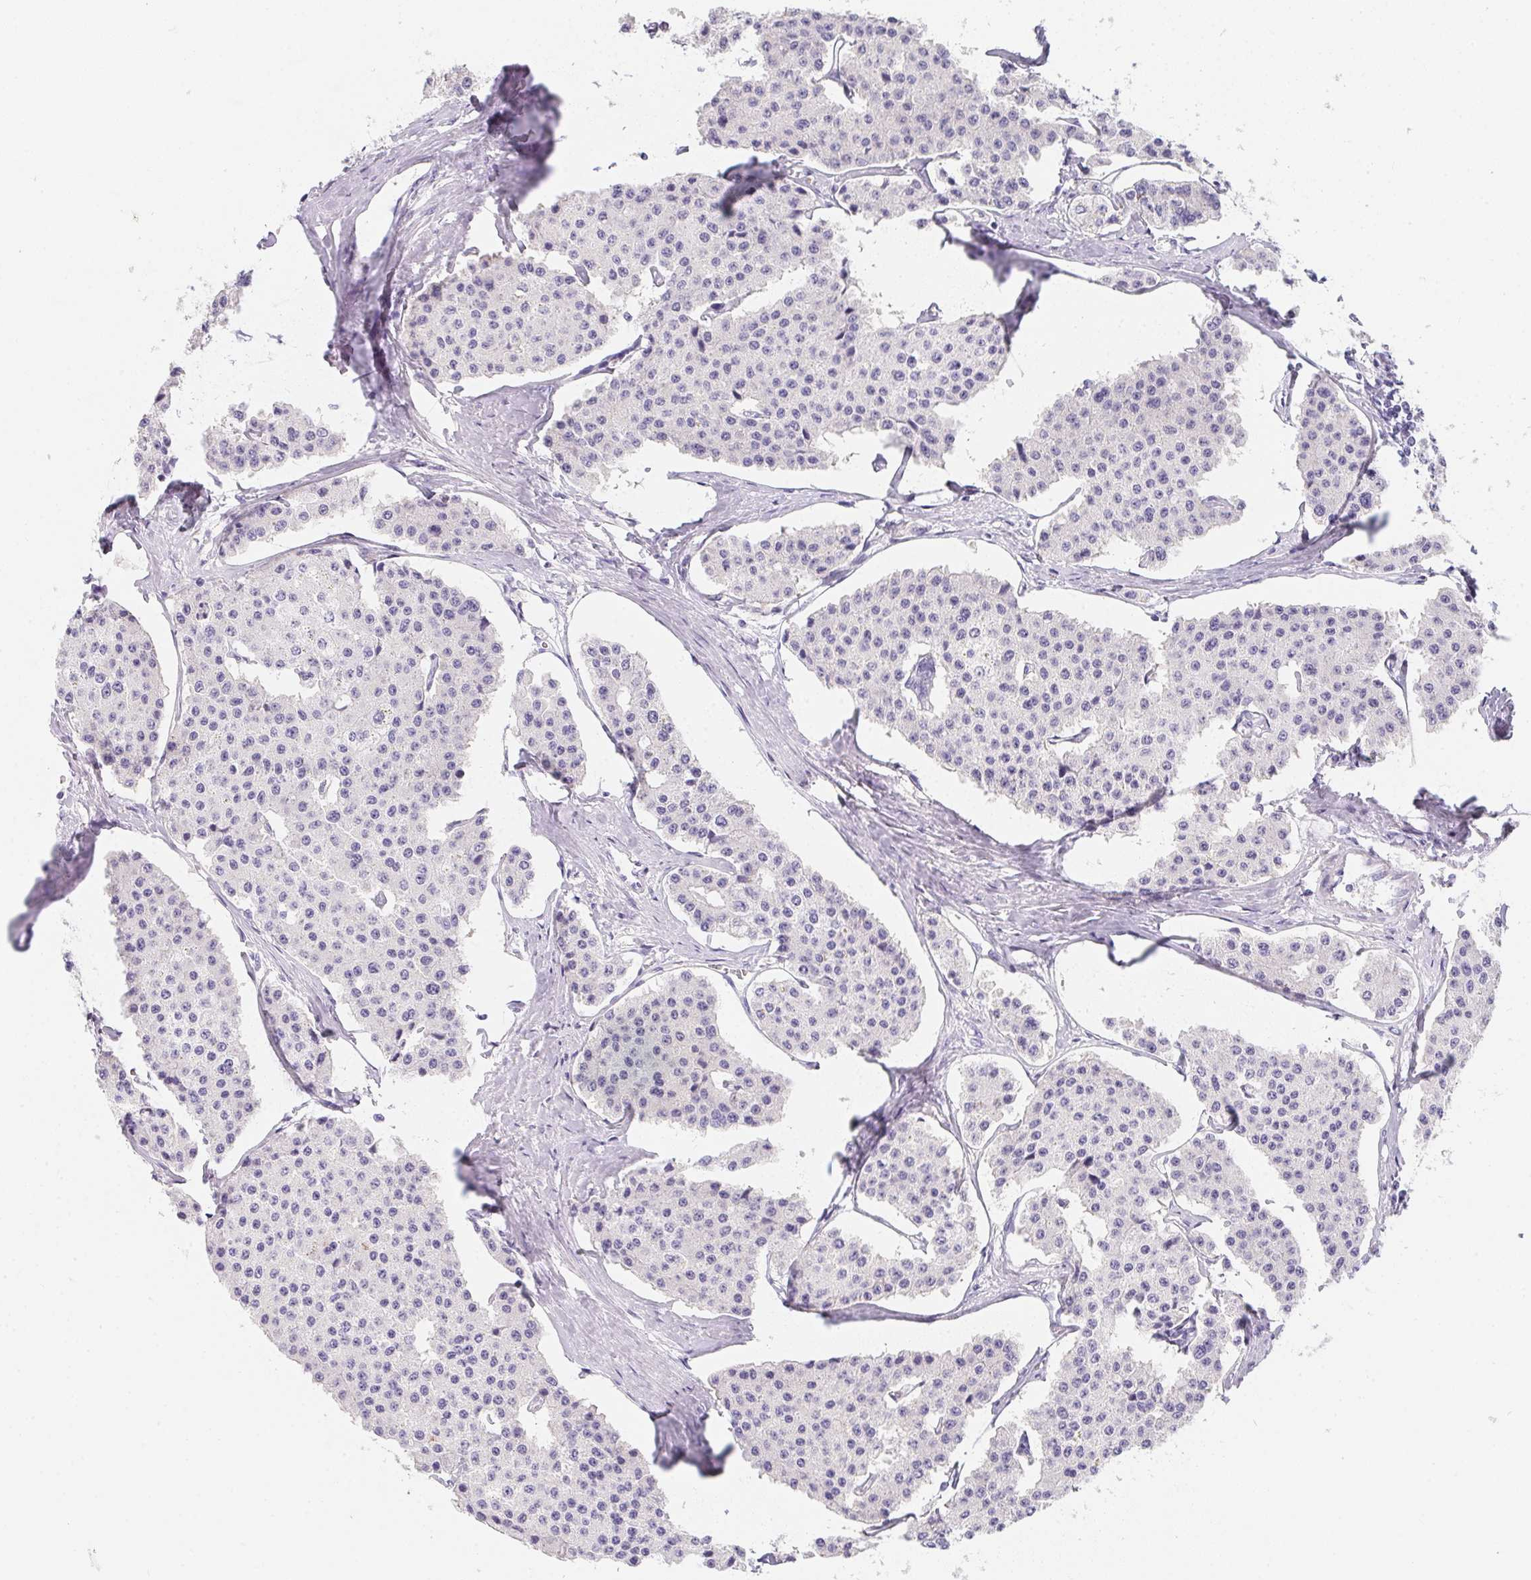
{"staining": {"intensity": "negative", "quantity": "none", "location": "none"}, "tissue": "carcinoid", "cell_type": "Tumor cells", "image_type": "cancer", "snomed": [{"axis": "morphology", "description": "Carcinoid, malignant, NOS"}, {"axis": "topography", "description": "Small intestine"}], "caption": "Tumor cells show no significant protein expression in carcinoid.", "gene": "MAP1A", "patient": {"sex": "female", "age": 65}}